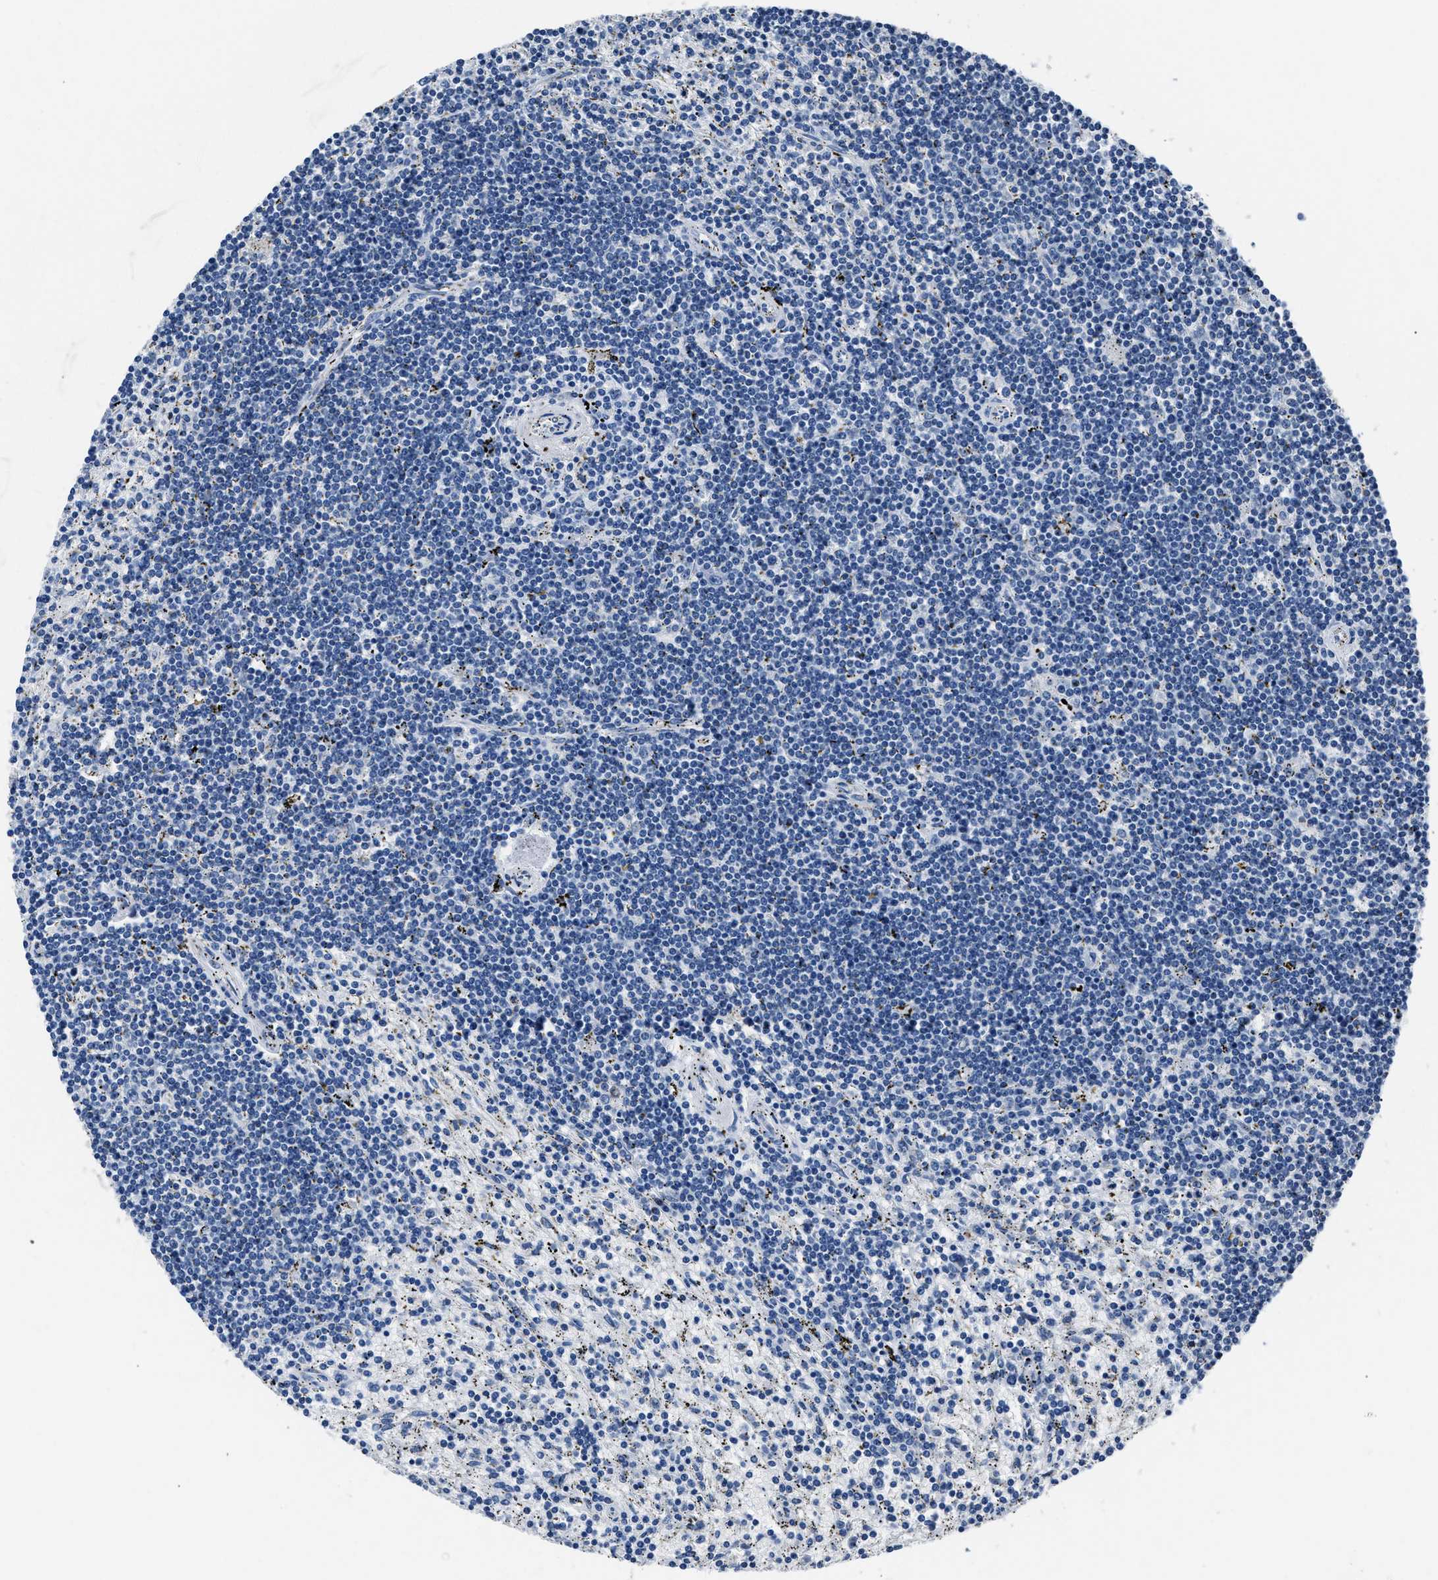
{"staining": {"intensity": "negative", "quantity": "none", "location": "none"}, "tissue": "lymphoma", "cell_type": "Tumor cells", "image_type": "cancer", "snomed": [{"axis": "morphology", "description": "Malignant lymphoma, non-Hodgkin's type, Low grade"}, {"axis": "topography", "description": "Spleen"}], "caption": "Tumor cells show no significant protein expression in lymphoma.", "gene": "AMACR", "patient": {"sex": "male", "age": 76}}